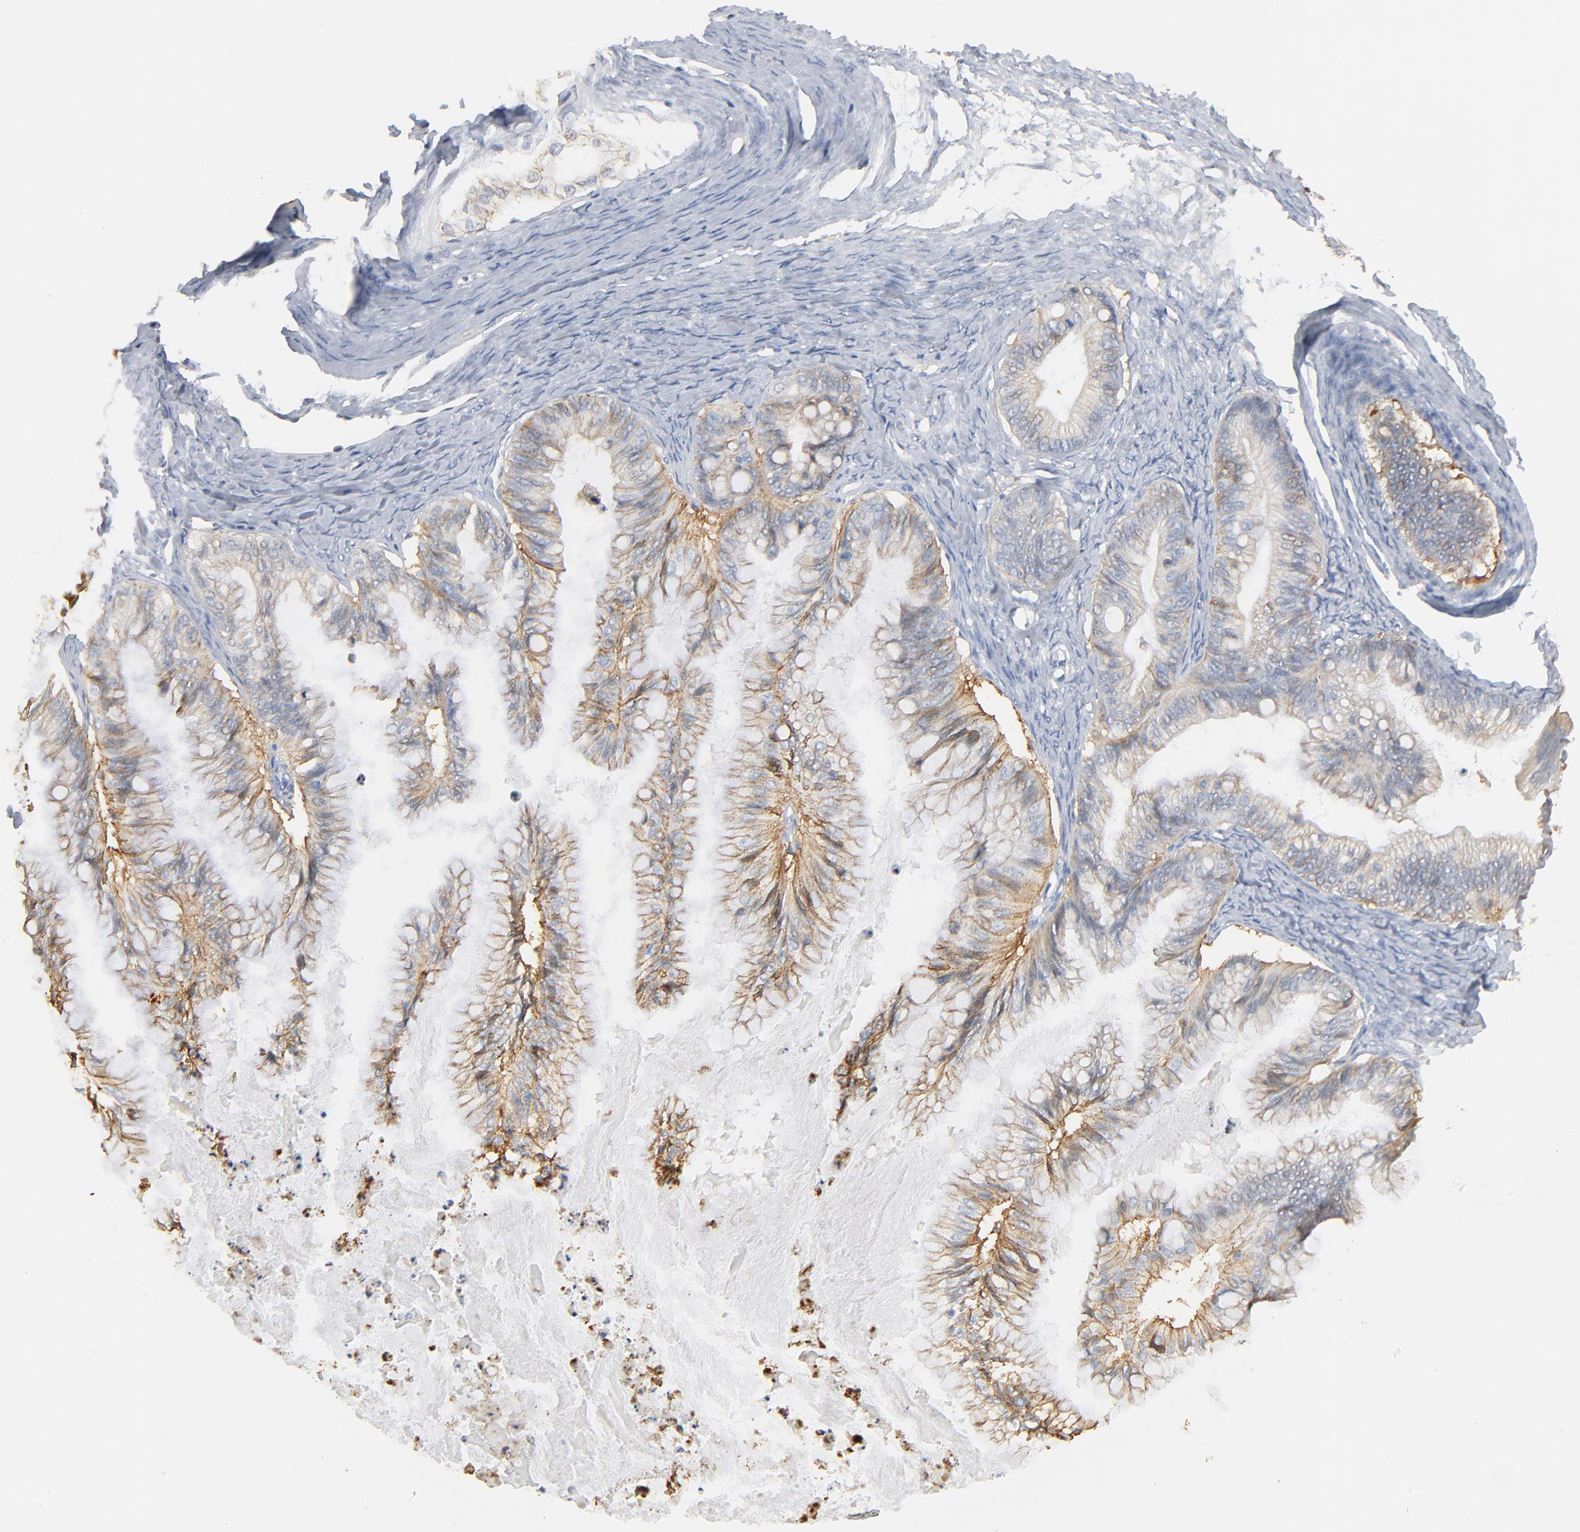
{"staining": {"intensity": "weak", "quantity": ">75%", "location": "cytoplasmic/membranous"}, "tissue": "ovarian cancer", "cell_type": "Tumor cells", "image_type": "cancer", "snomed": [{"axis": "morphology", "description": "Cystadenocarcinoma, mucinous, NOS"}, {"axis": "topography", "description": "Ovary"}], "caption": "Ovarian cancer tissue displays weak cytoplasmic/membranous expression in about >75% of tumor cells, visualized by immunohistochemistry. The staining is performed using DAB brown chromogen to label protein expression. The nuclei are counter-stained blue using hematoxylin.", "gene": "EPCAM", "patient": {"sex": "female", "age": 57}}